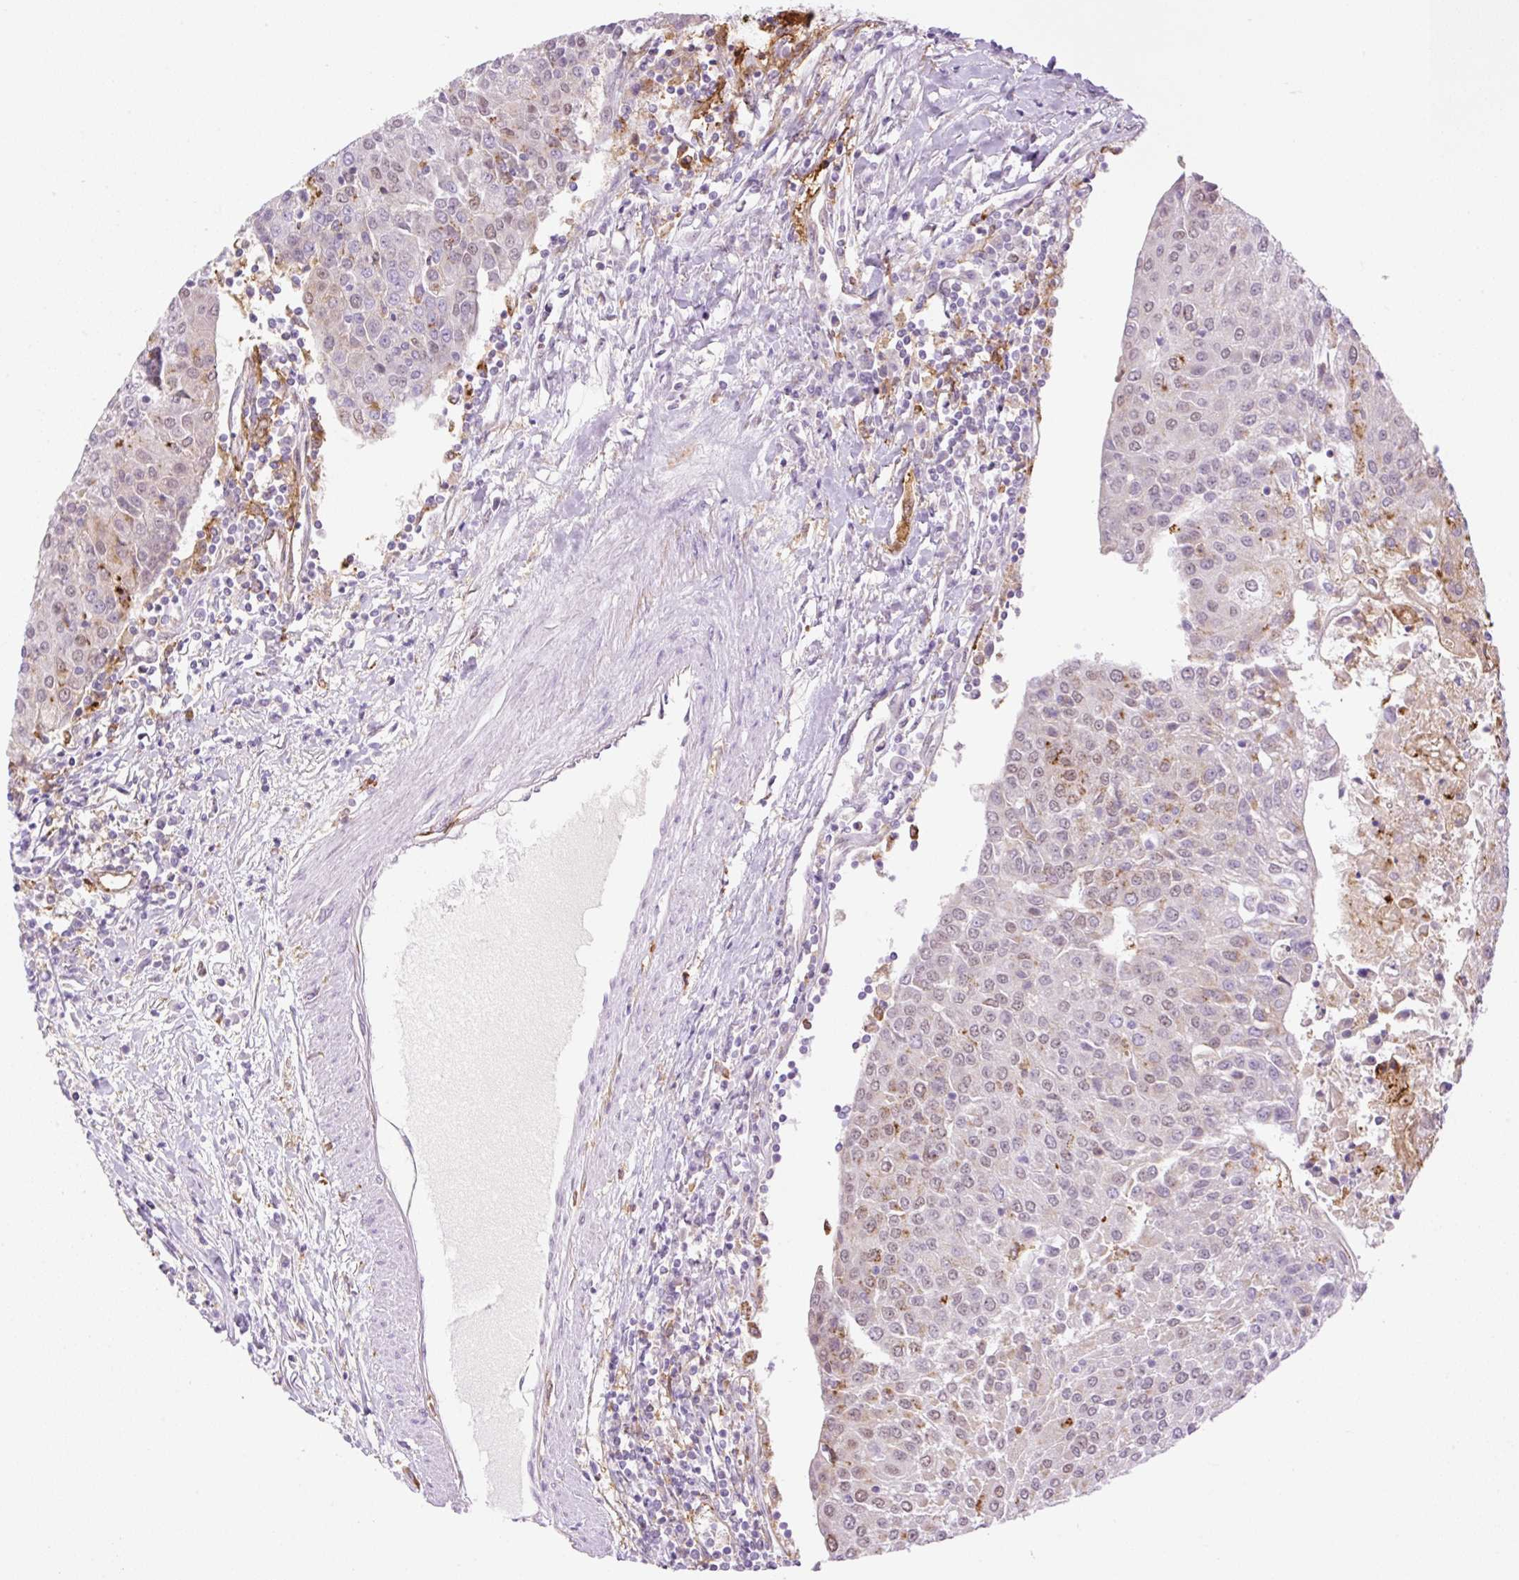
{"staining": {"intensity": "weak", "quantity": "25%-75%", "location": "nuclear"}, "tissue": "urothelial cancer", "cell_type": "Tumor cells", "image_type": "cancer", "snomed": [{"axis": "morphology", "description": "Urothelial carcinoma, High grade"}, {"axis": "topography", "description": "Urinary bladder"}], "caption": "This is a photomicrograph of immunohistochemistry (IHC) staining of urothelial carcinoma (high-grade), which shows weak expression in the nuclear of tumor cells.", "gene": "PALM3", "patient": {"sex": "female", "age": 85}}